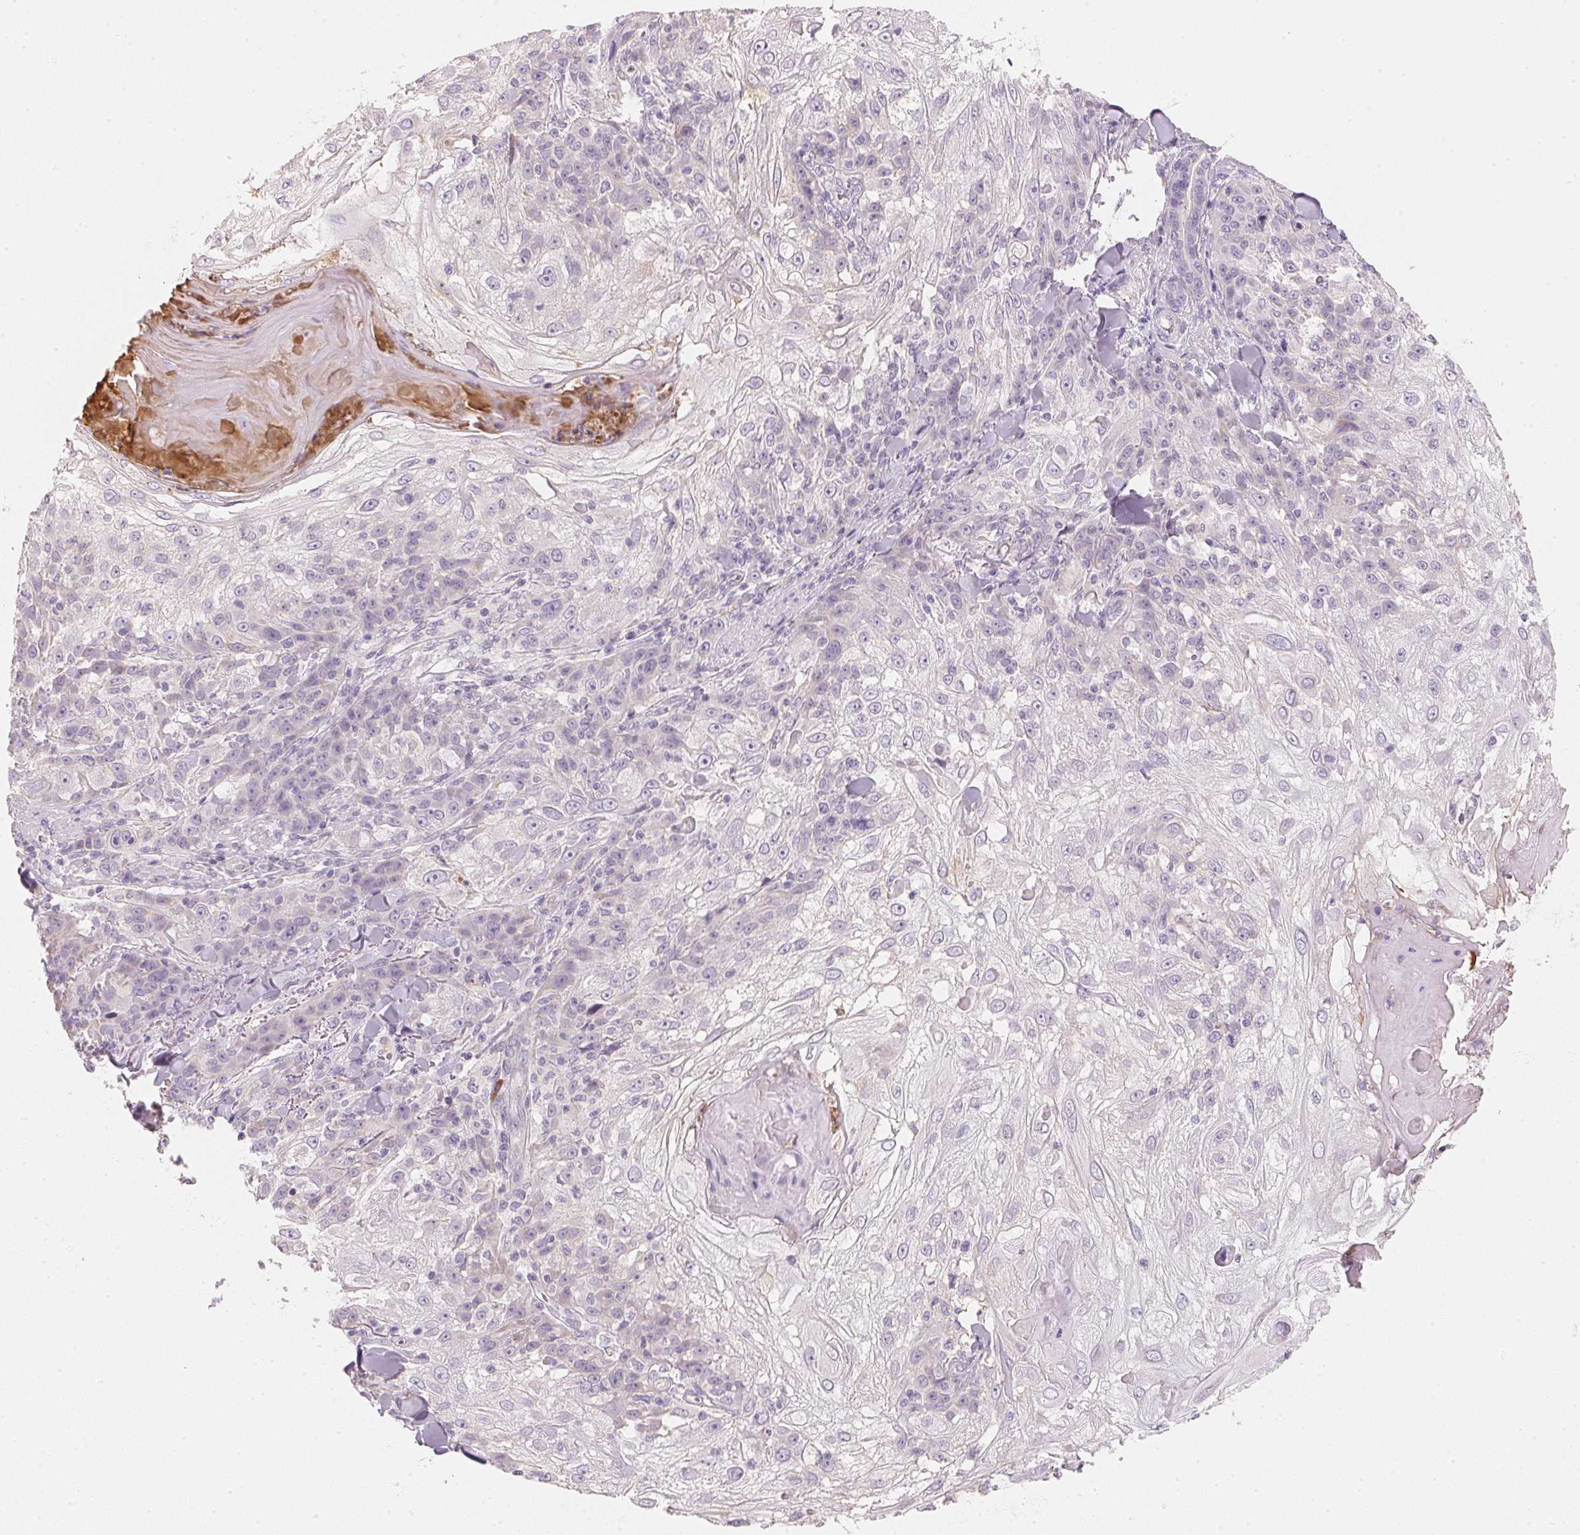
{"staining": {"intensity": "negative", "quantity": "none", "location": "none"}, "tissue": "skin cancer", "cell_type": "Tumor cells", "image_type": "cancer", "snomed": [{"axis": "morphology", "description": "Normal tissue, NOS"}, {"axis": "morphology", "description": "Squamous cell carcinoma, NOS"}, {"axis": "topography", "description": "Skin"}], "caption": "This is a histopathology image of IHC staining of skin cancer, which shows no staining in tumor cells.", "gene": "RMDN2", "patient": {"sex": "female", "age": 83}}